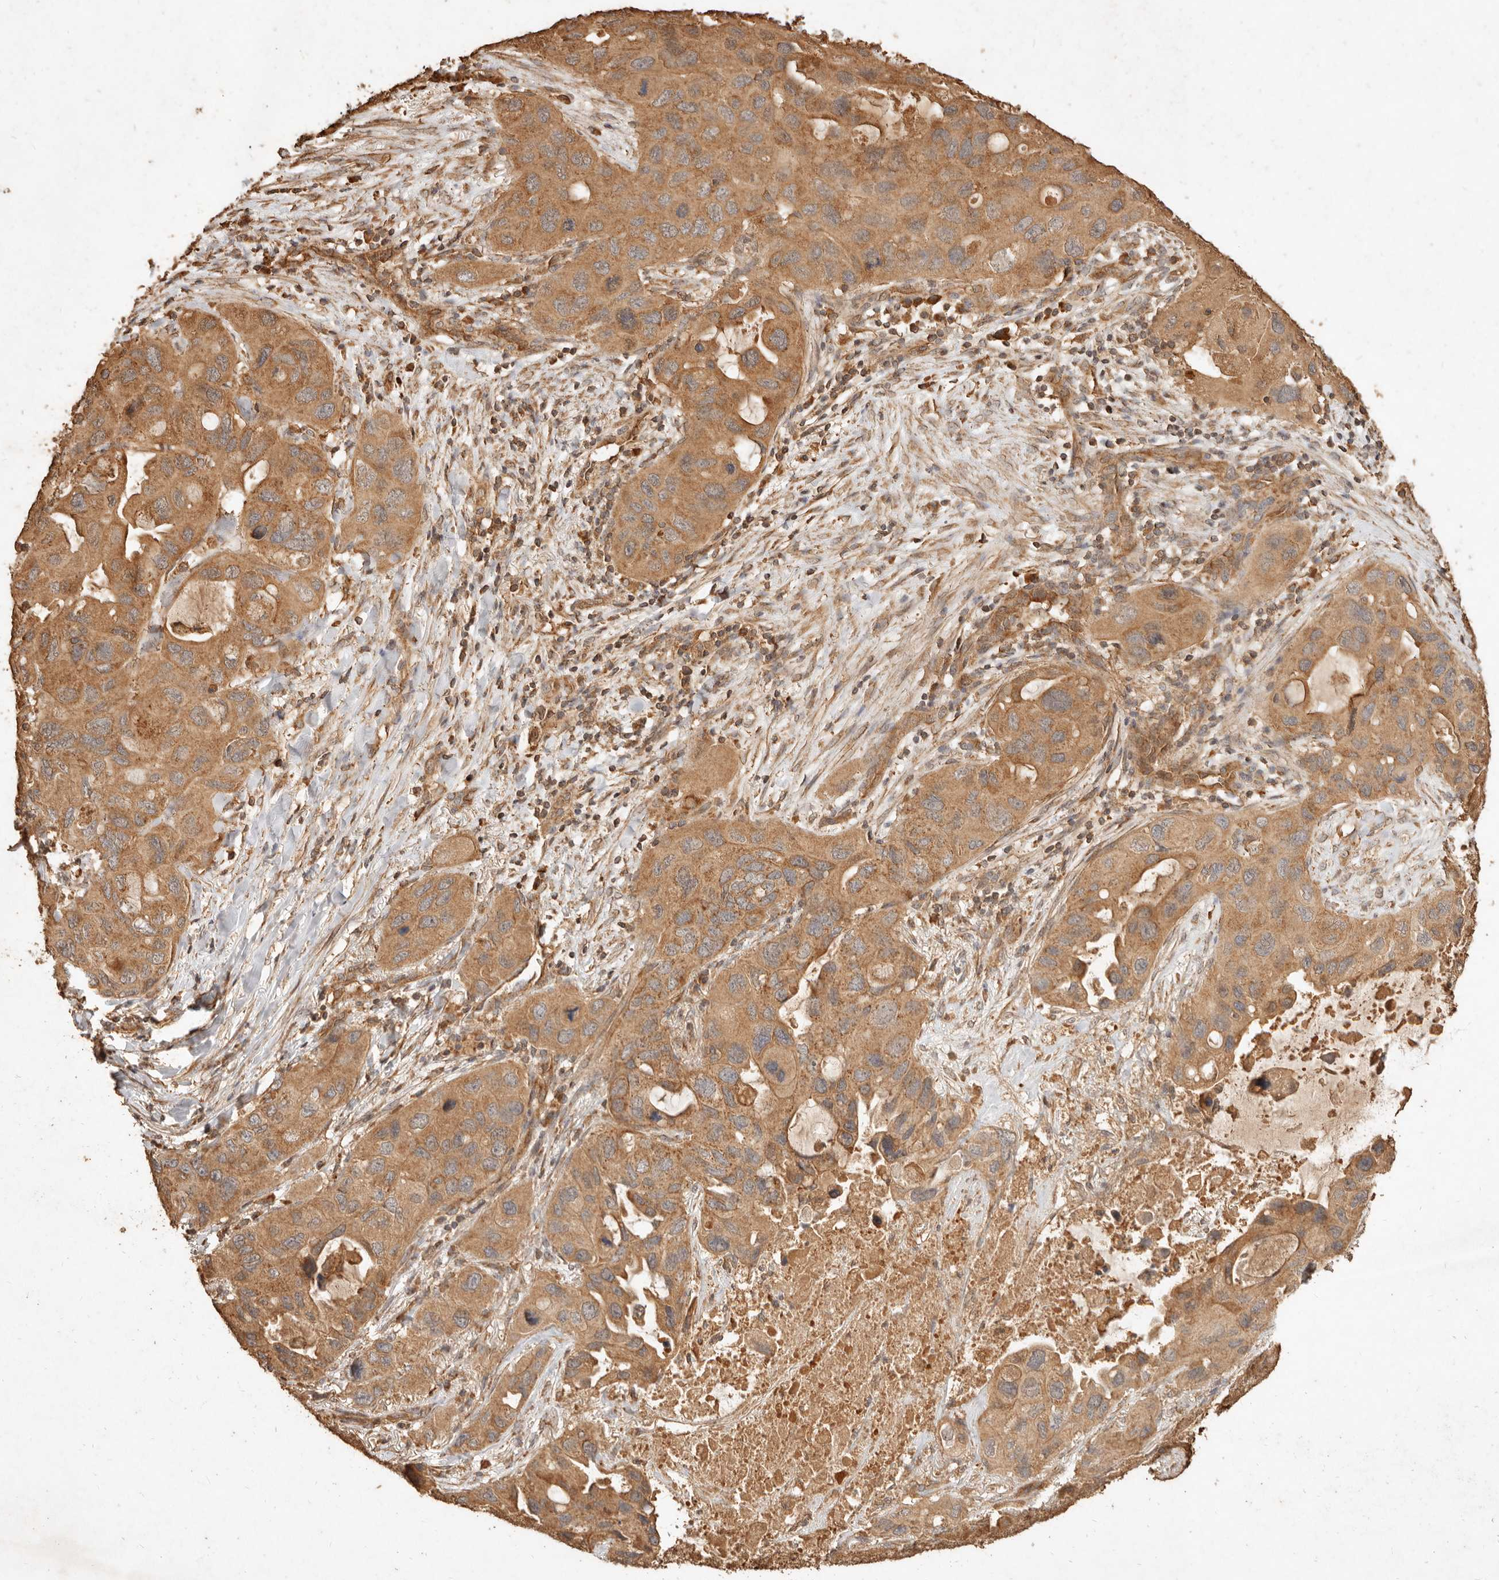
{"staining": {"intensity": "moderate", "quantity": ">75%", "location": "cytoplasmic/membranous"}, "tissue": "lung cancer", "cell_type": "Tumor cells", "image_type": "cancer", "snomed": [{"axis": "morphology", "description": "Squamous cell carcinoma, NOS"}, {"axis": "topography", "description": "Lung"}], "caption": "Immunohistochemical staining of lung squamous cell carcinoma exhibits moderate cytoplasmic/membranous protein positivity in approximately >75% of tumor cells.", "gene": "FAM180B", "patient": {"sex": "female", "age": 73}}